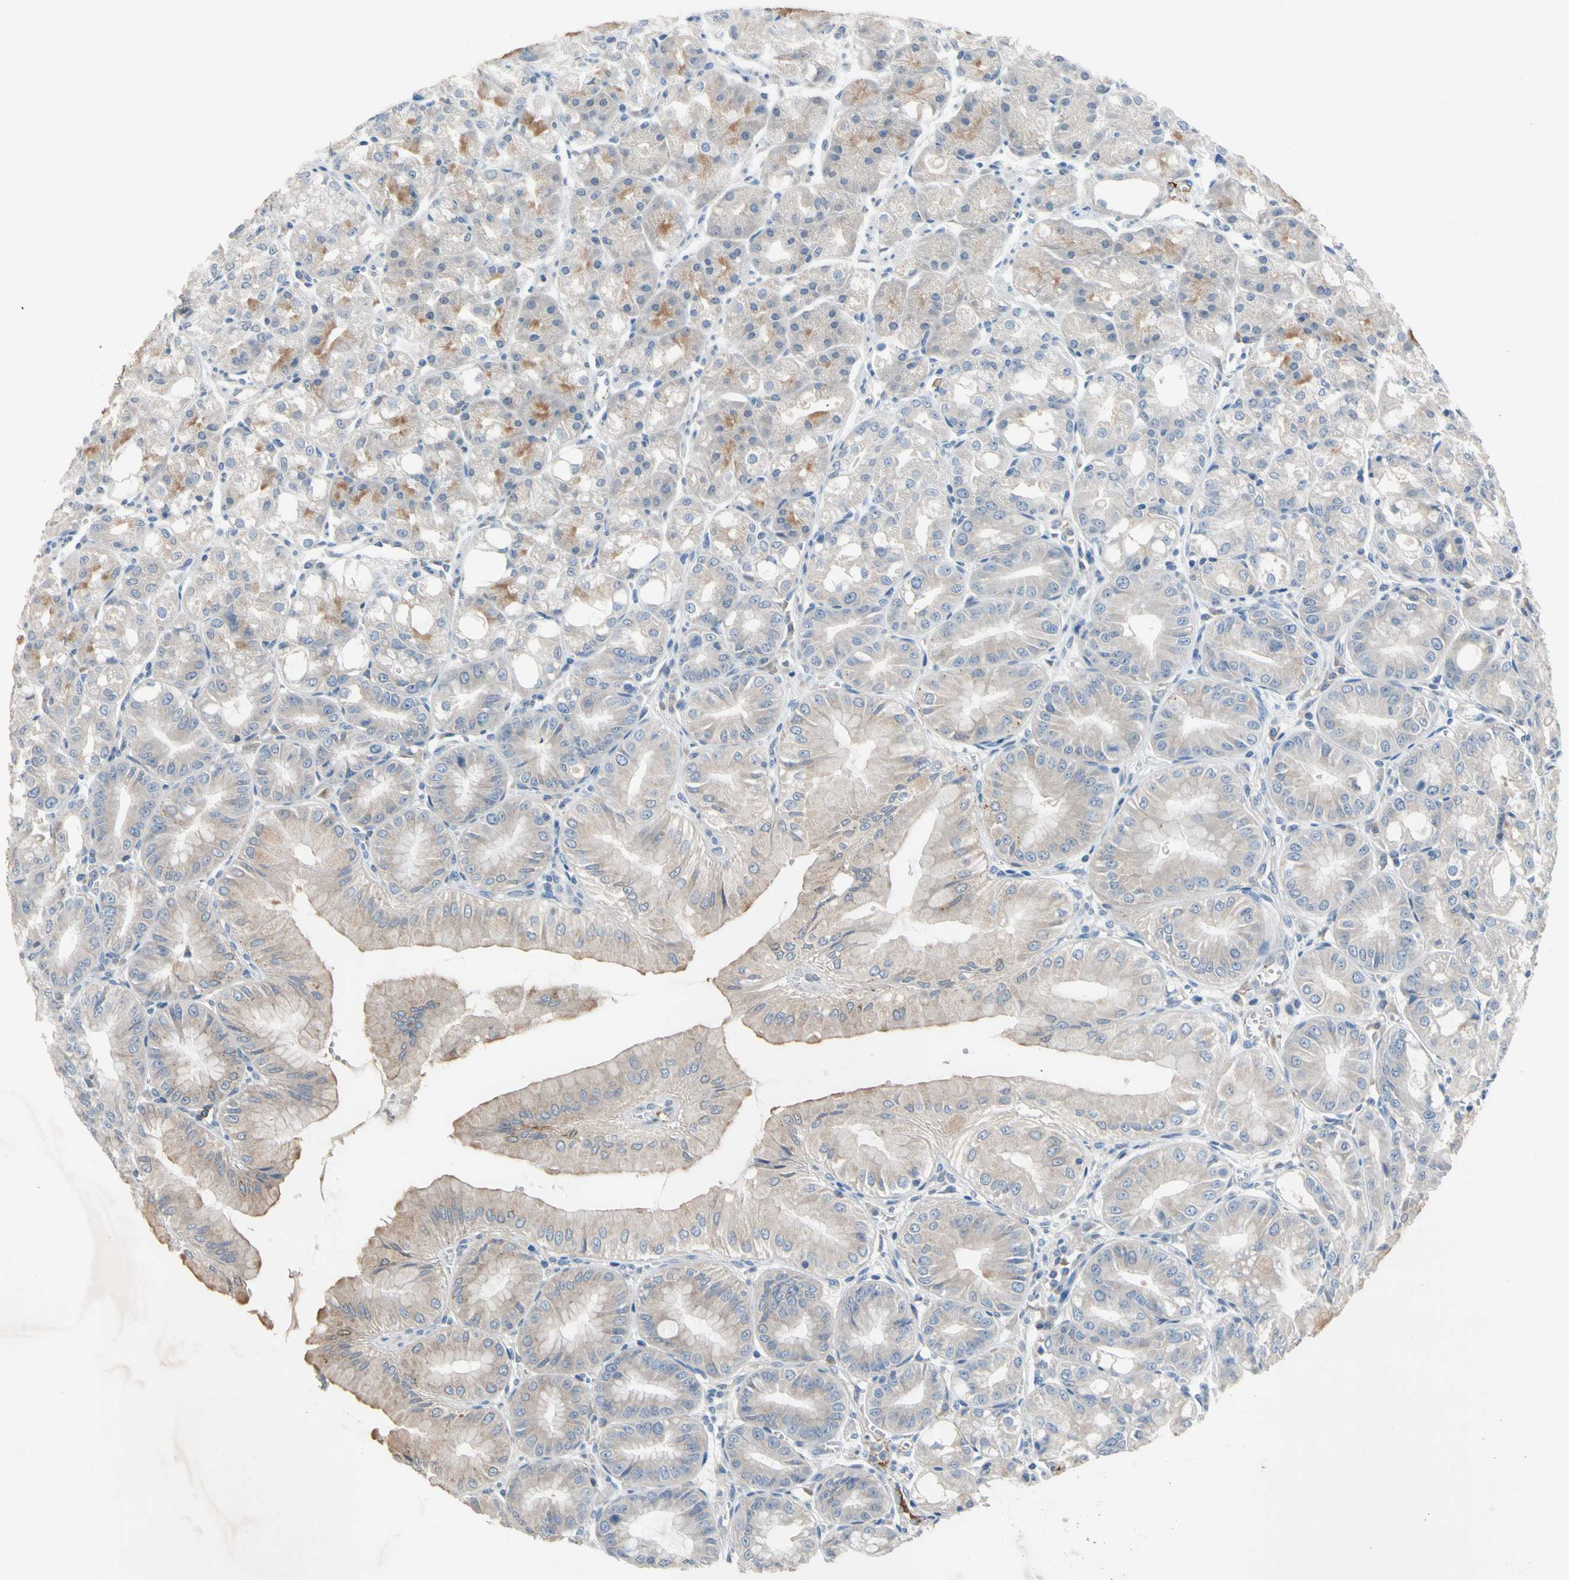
{"staining": {"intensity": "strong", "quantity": "<25%", "location": "cytoplasmic/membranous"}, "tissue": "stomach", "cell_type": "Glandular cells", "image_type": "normal", "snomed": [{"axis": "morphology", "description": "Normal tissue, NOS"}, {"axis": "topography", "description": "Stomach, lower"}], "caption": "DAB immunohistochemical staining of normal human stomach demonstrates strong cytoplasmic/membranous protein staining in approximately <25% of glandular cells. The protein of interest is shown in brown color, while the nuclei are stained blue.", "gene": "NDFIP2", "patient": {"sex": "male", "age": 71}}